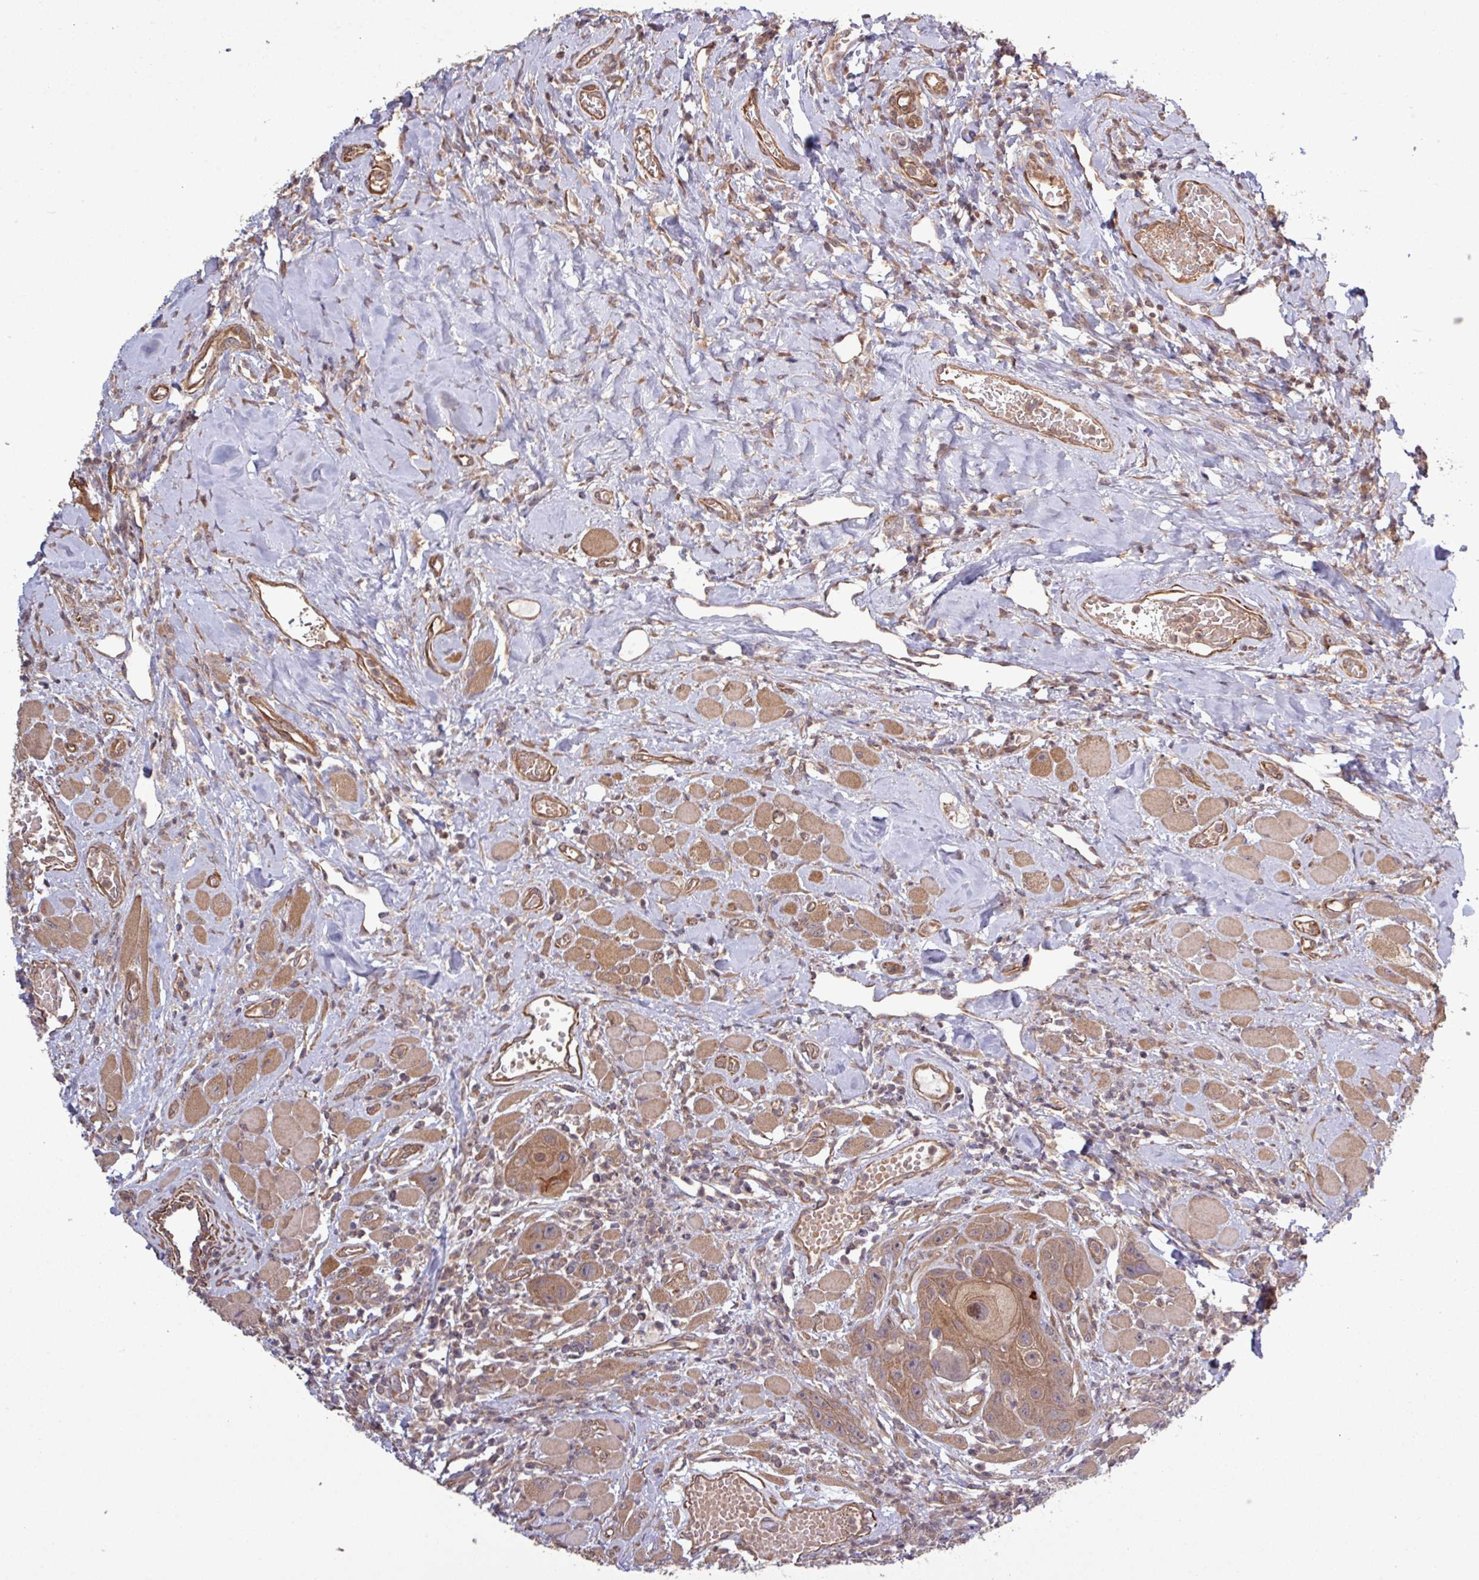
{"staining": {"intensity": "moderate", "quantity": ">75%", "location": "cytoplasmic/membranous"}, "tissue": "head and neck cancer", "cell_type": "Tumor cells", "image_type": "cancer", "snomed": [{"axis": "morphology", "description": "Squamous cell carcinoma, NOS"}, {"axis": "topography", "description": "Head-Neck"}], "caption": "Protein staining exhibits moderate cytoplasmic/membranous expression in approximately >75% of tumor cells in head and neck squamous cell carcinoma.", "gene": "TRABD2A", "patient": {"sex": "female", "age": 59}}